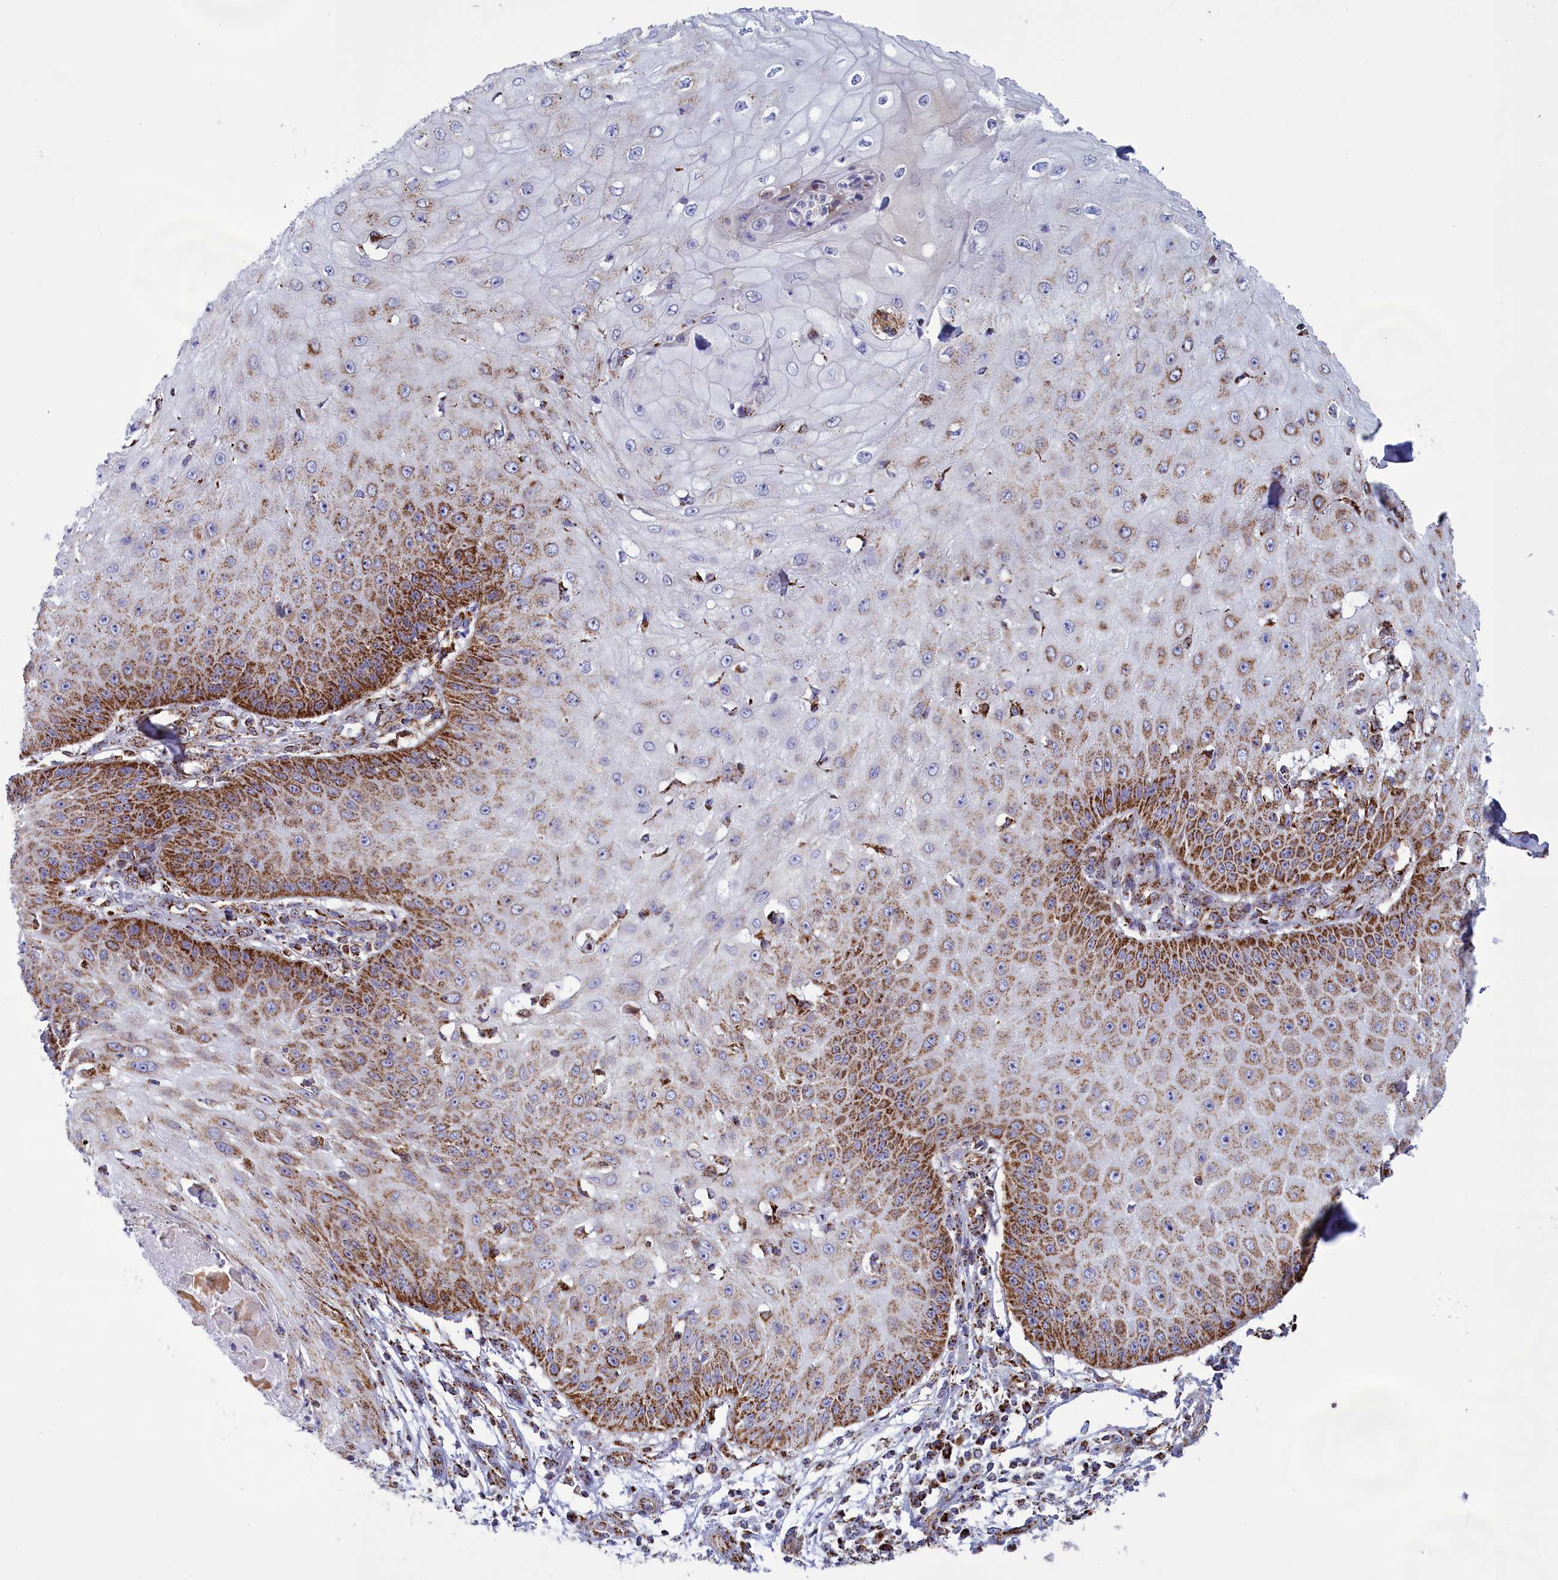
{"staining": {"intensity": "strong", "quantity": "25%-75%", "location": "cytoplasmic/membranous"}, "tissue": "skin cancer", "cell_type": "Tumor cells", "image_type": "cancer", "snomed": [{"axis": "morphology", "description": "Squamous cell carcinoma, NOS"}, {"axis": "topography", "description": "Skin"}], "caption": "Skin cancer tissue shows strong cytoplasmic/membranous staining in about 25%-75% of tumor cells, visualized by immunohistochemistry. The staining is performed using DAB (3,3'-diaminobenzidine) brown chromogen to label protein expression. The nuclei are counter-stained blue using hematoxylin.", "gene": "ISOC2", "patient": {"sex": "male", "age": 70}}